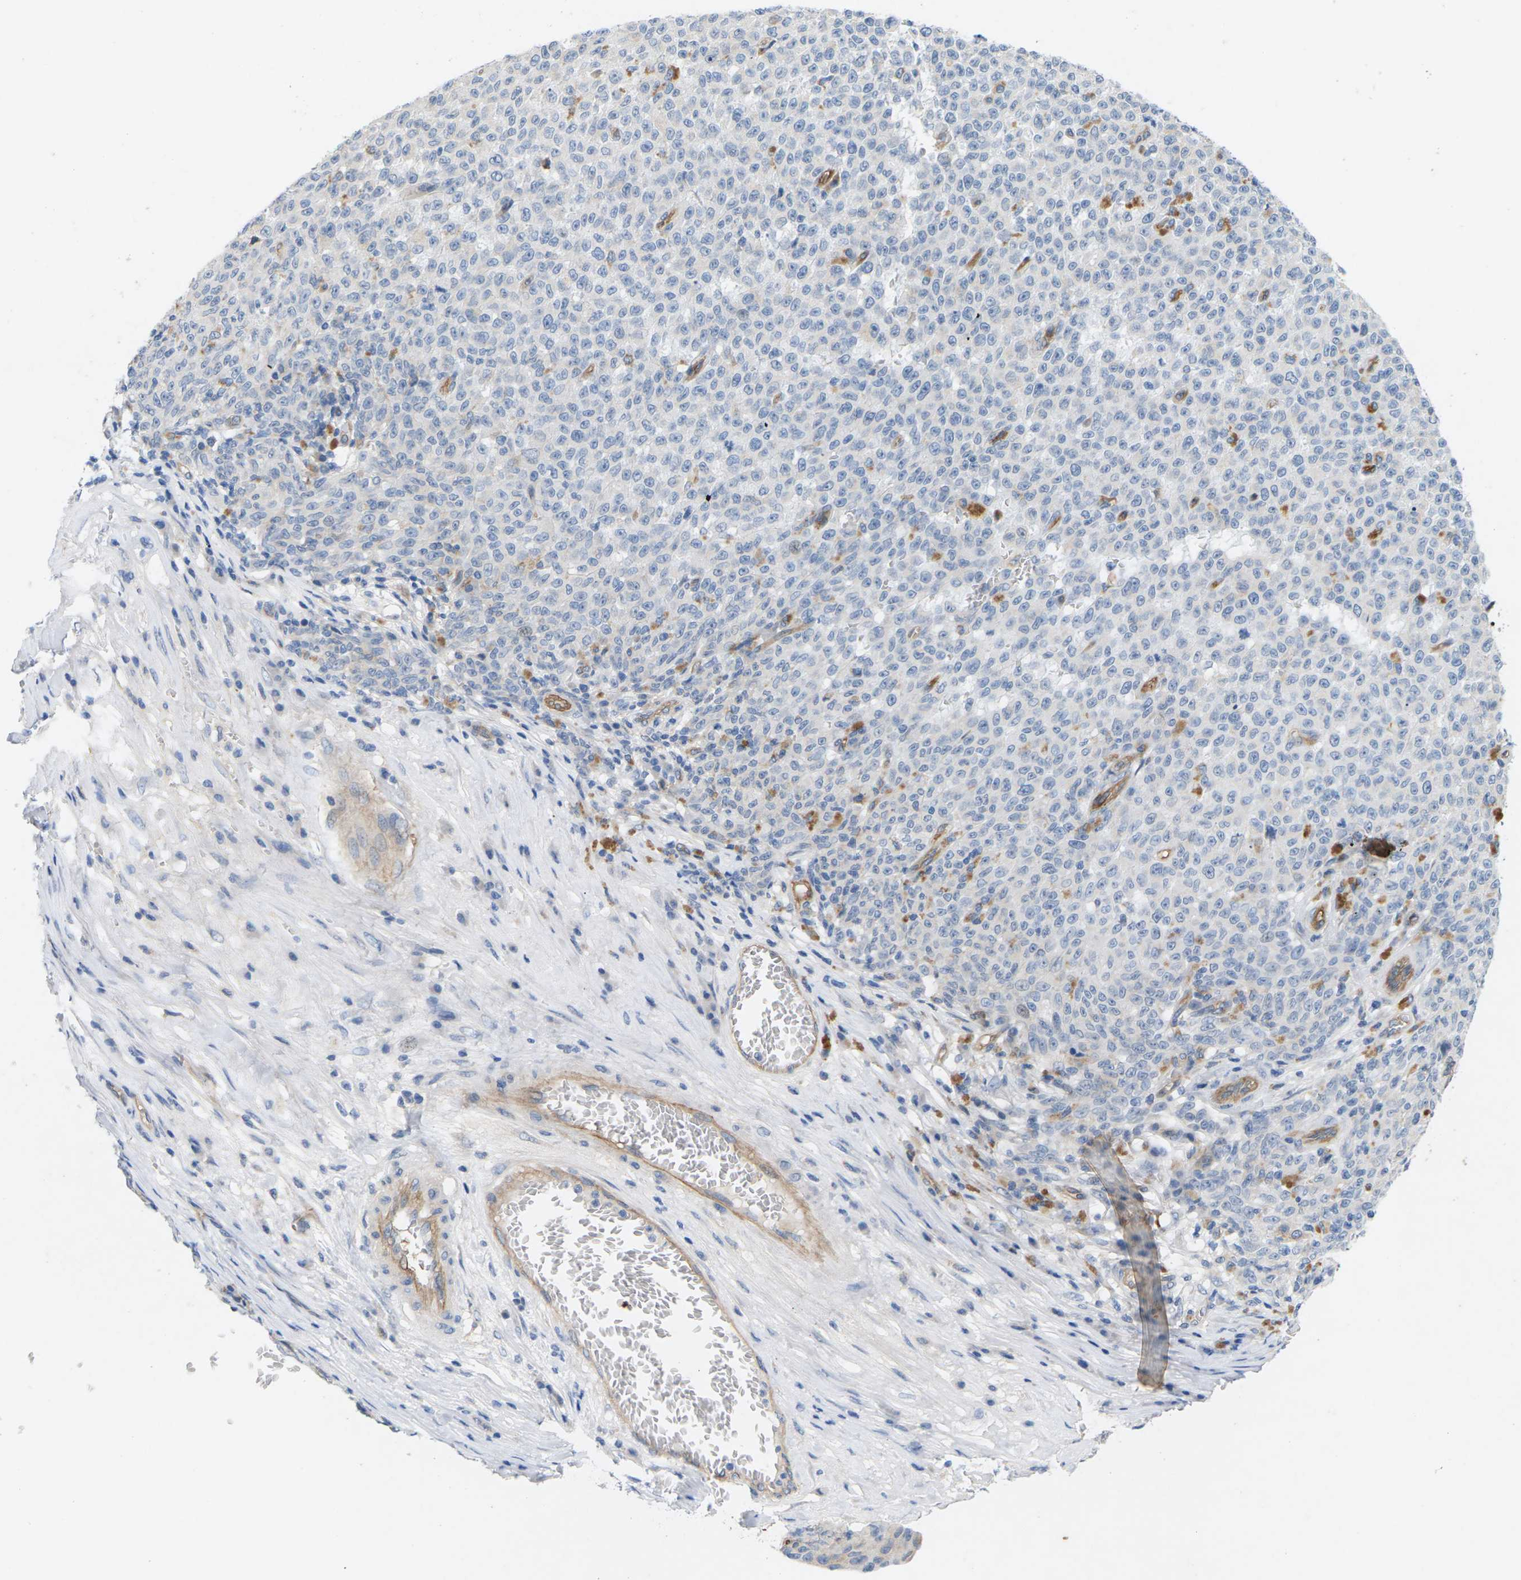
{"staining": {"intensity": "negative", "quantity": "none", "location": "none"}, "tissue": "melanoma", "cell_type": "Tumor cells", "image_type": "cancer", "snomed": [{"axis": "morphology", "description": "Malignant melanoma, NOS"}, {"axis": "topography", "description": "Skin"}], "caption": "DAB (3,3'-diaminobenzidine) immunohistochemical staining of melanoma reveals no significant positivity in tumor cells.", "gene": "ITGA5", "patient": {"sex": "female", "age": 82}}